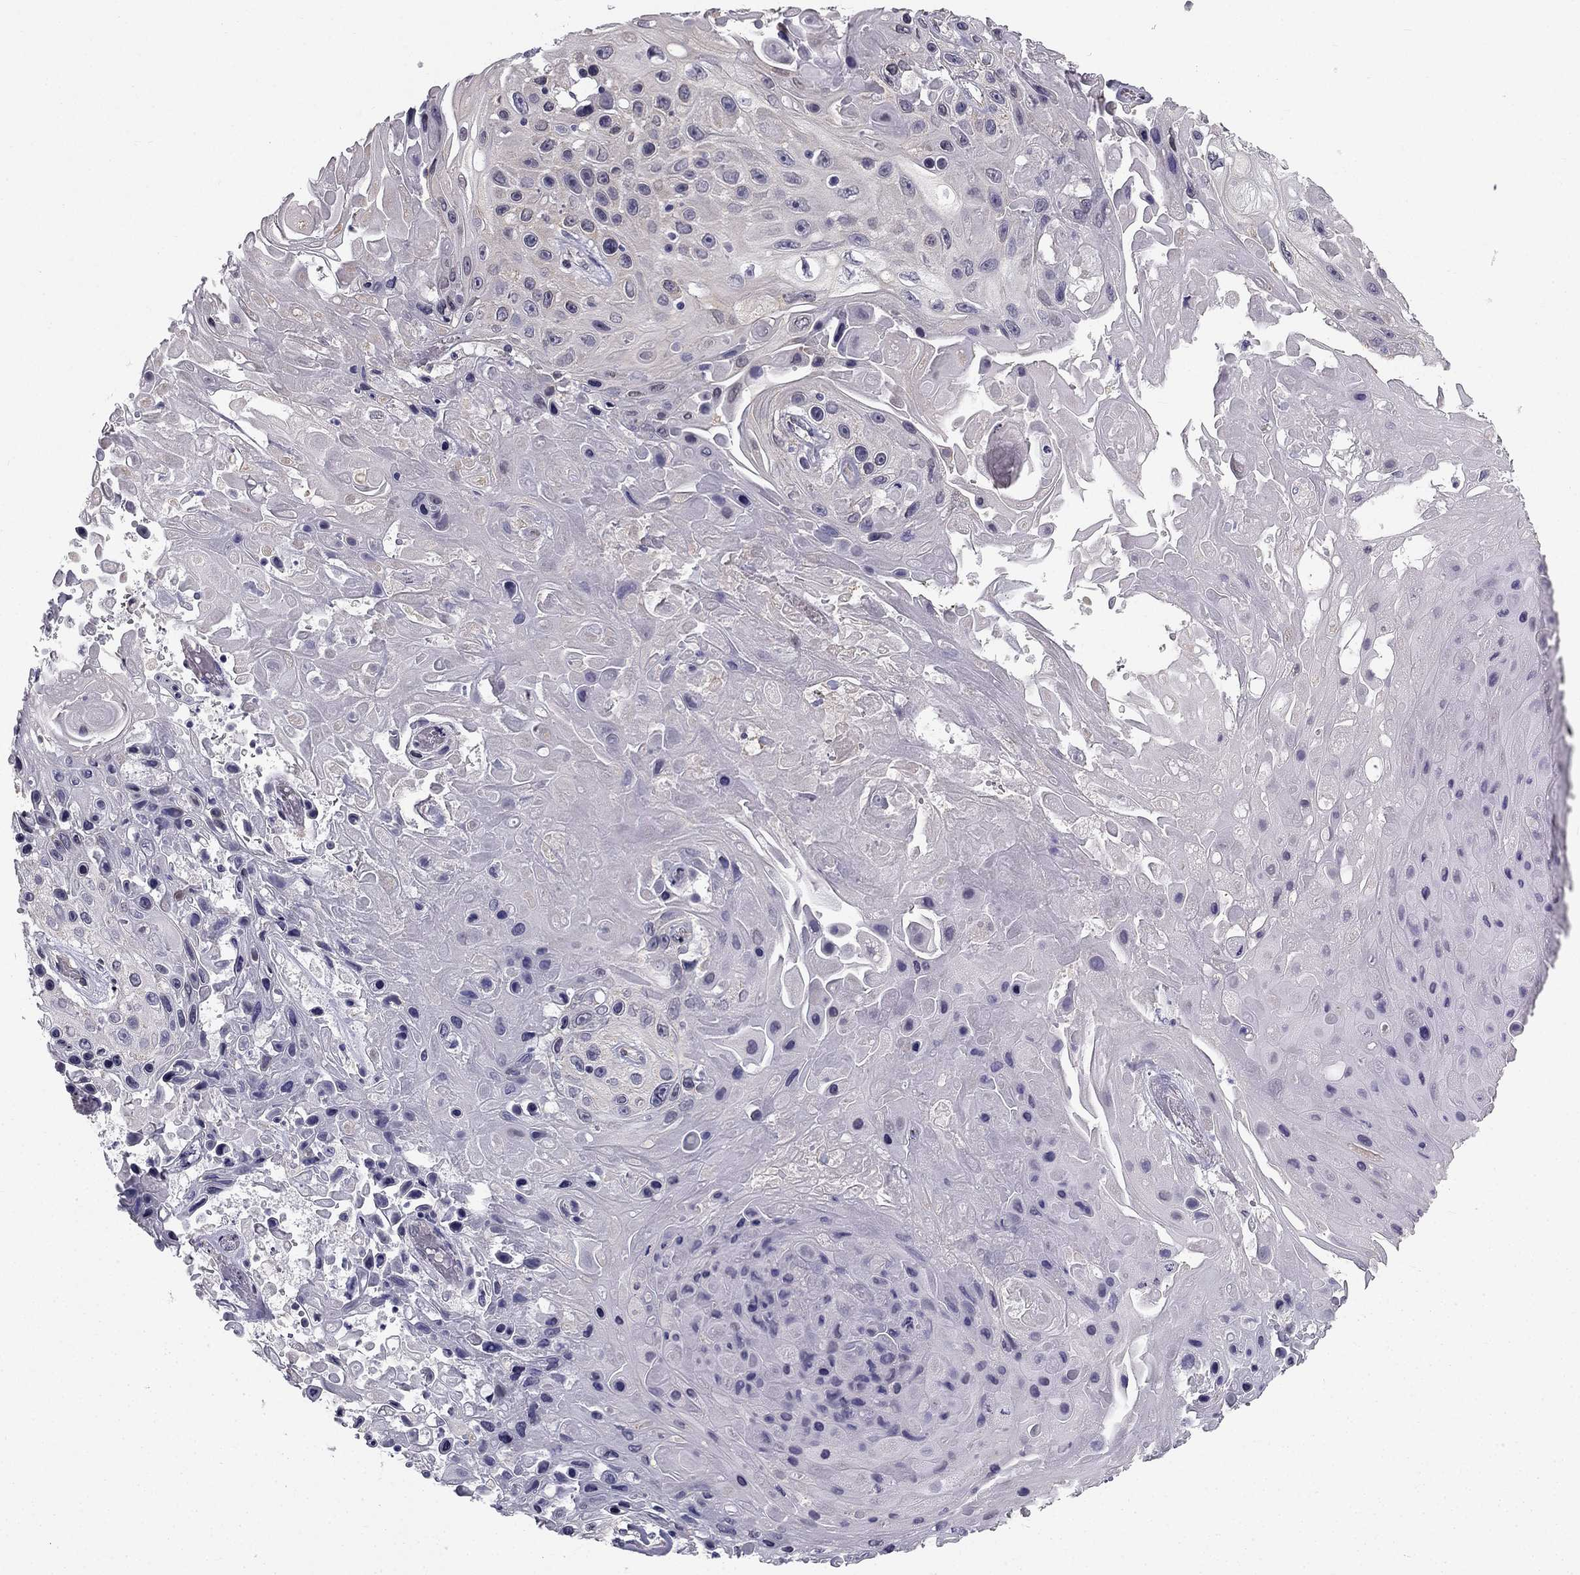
{"staining": {"intensity": "negative", "quantity": "none", "location": "none"}, "tissue": "skin cancer", "cell_type": "Tumor cells", "image_type": "cancer", "snomed": [{"axis": "morphology", "description": "Squamous cell carcinoma, NOS"}, {"axis": "topography", "description": "Skin"}], "caption": "This photomicrograph is of squamous cell carcinoma (skin) stained with IHC to label a protein in brown with the nuclei are counter-stained blue. There is no staining in tumor cells. (DAB IHC with hematoxylin counter stain).", "gene": "CCDC40", "patient": {"sex": "male", "age": 82}}